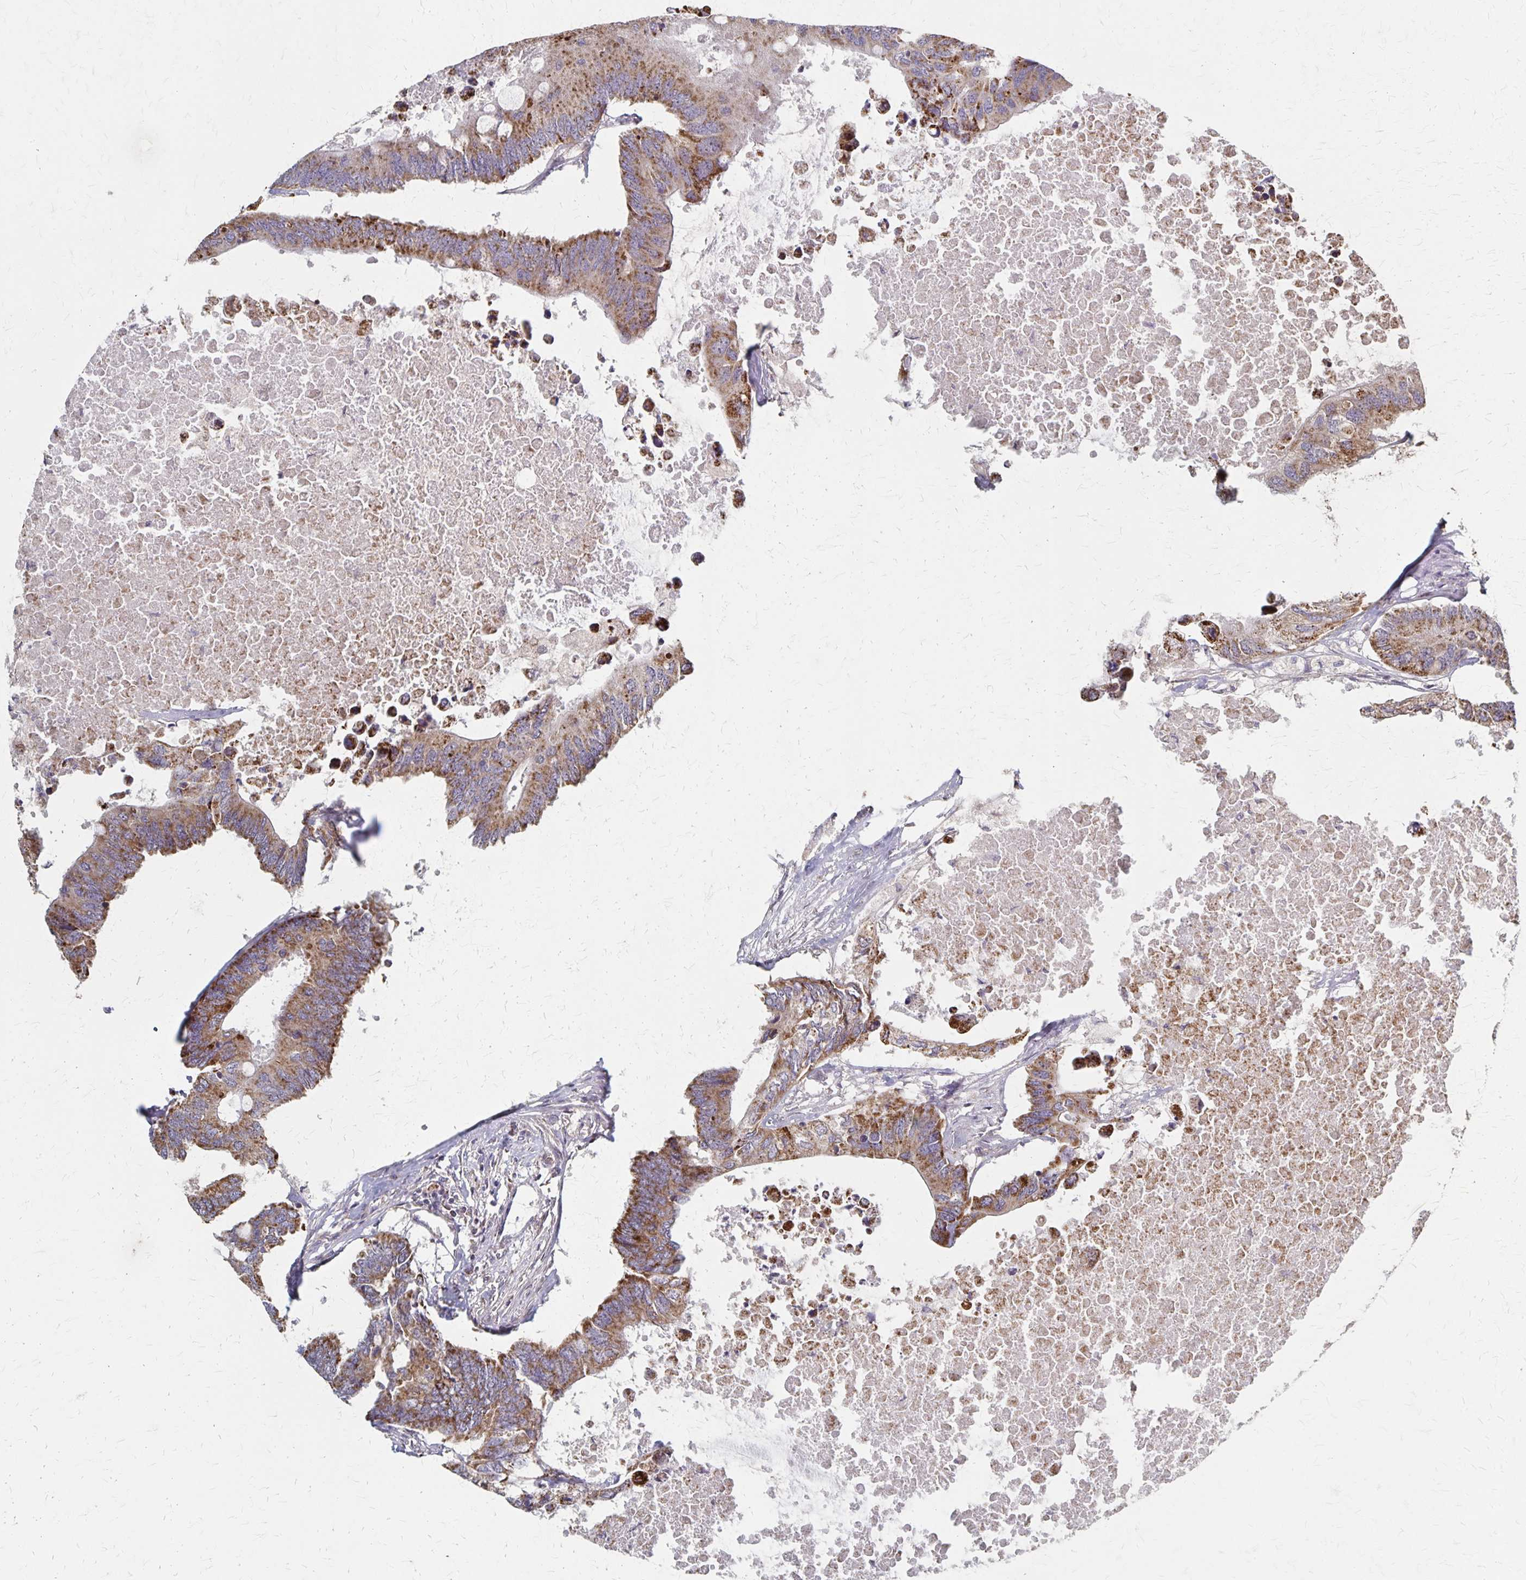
{"staining": {"intensity": "moderate", "quantity": ">75%", "location": "cytoplasmic/membranous"}, "tissue": "colorectal cancer", "cell_type": "Tumor cells", "image_type": "cancer", "snomed": [{"axis": "morphology", "description": "Adenocarcinoma, NOS"}, {"axis": "topography", "description": "Colon"}], "caption": "Immunohistochemical staining of human colorectal cancer (adenocarcinoma) demonstrates medium levels of moderate cytoplasmic/membranous protein staining in approximately >75% of tumor cells.", "gene": "DYRK4", "patient": {"sex": "male", "age": 71}}